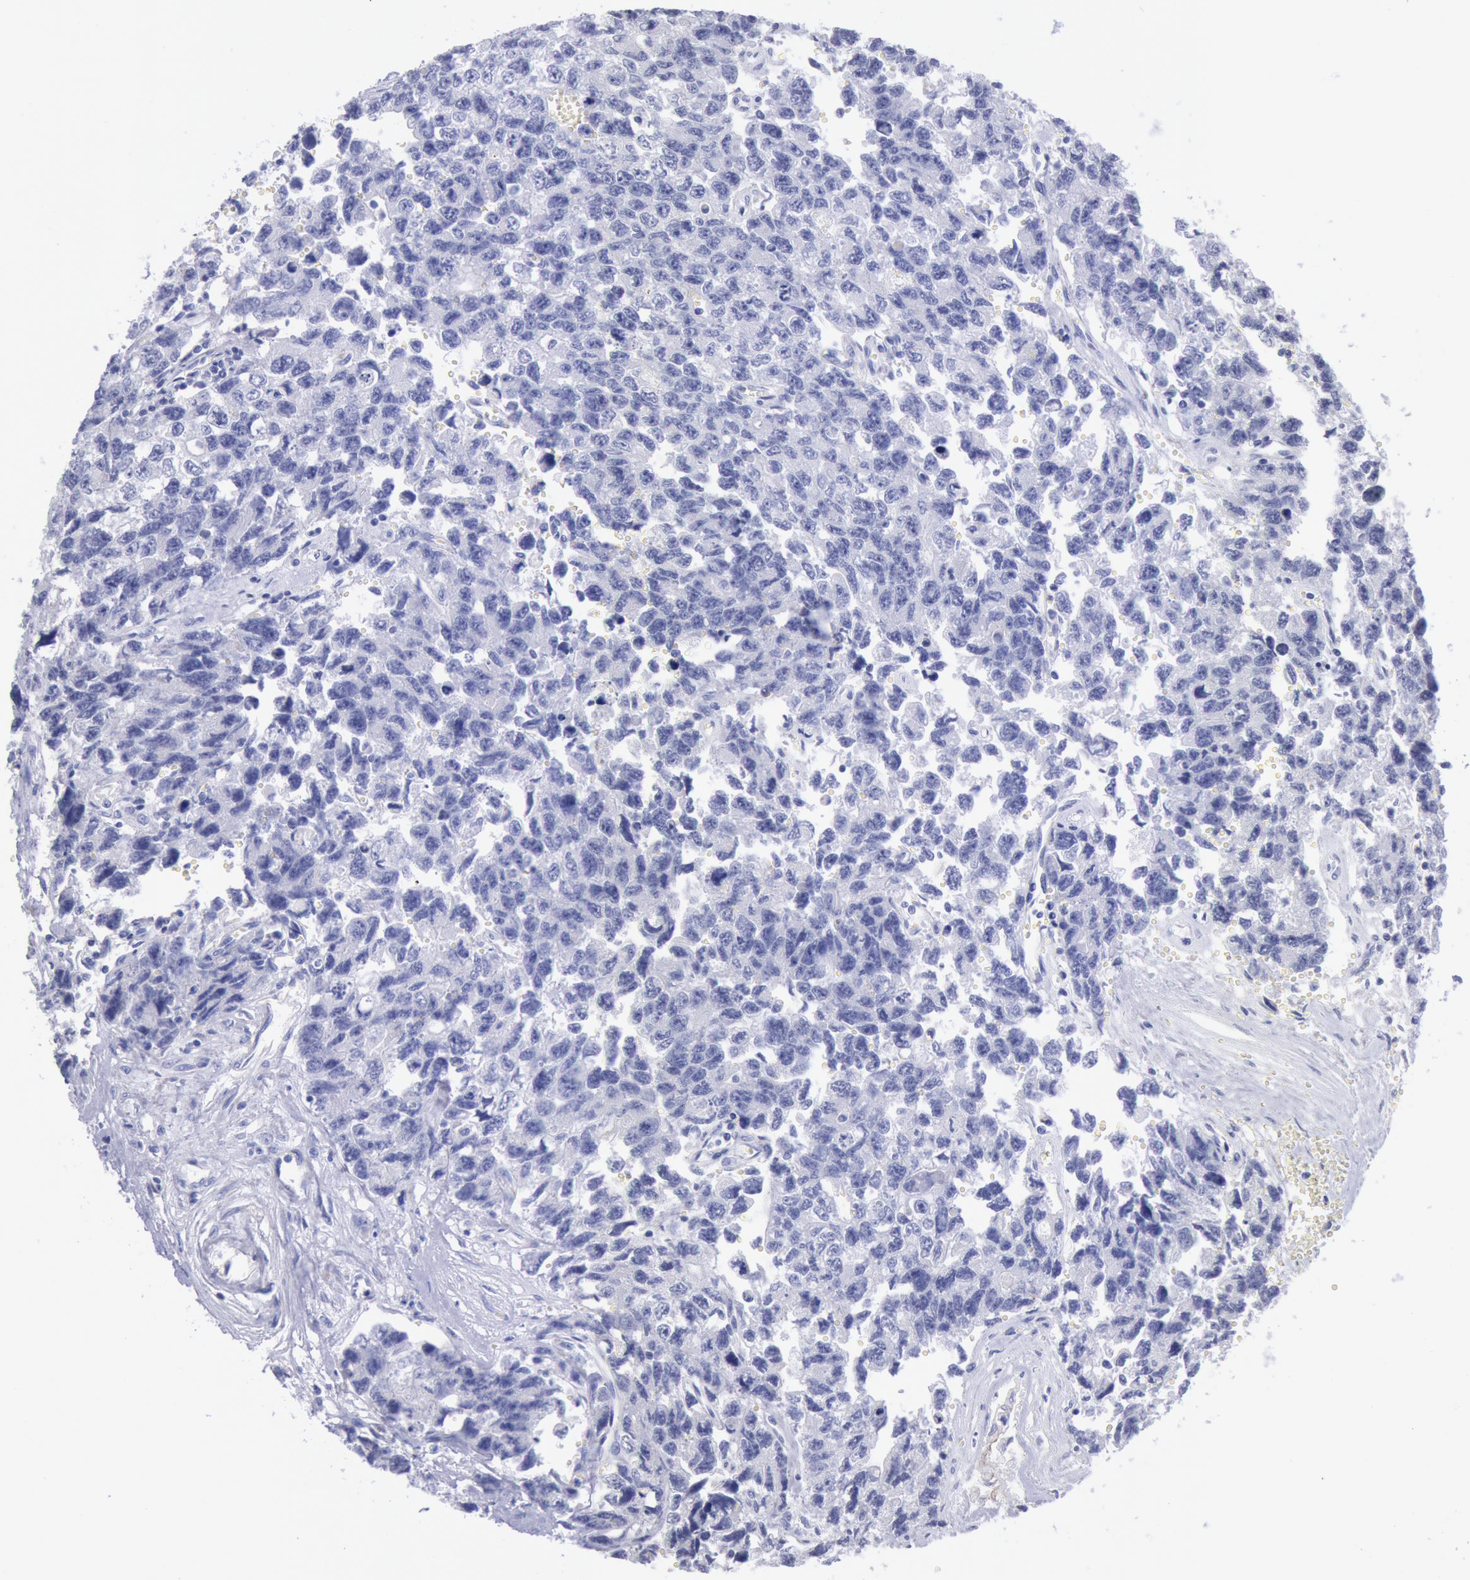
{"staining": {"intensity": "negative", "quantity": "none", "location": "none"}, "tissue": "testis cancer", "cell_type": "Tumor cells", "image_type": "cancer", "snomed": [{"axis": "morphology", "description": "Carcinoma, Embryonal, NOS"}, {"axis": "topography", "description": "Testis"}], "caption": "DAB immunohistochemical staining of testis cancer (embryonal carcinoma) exhibits no significant staining in tumor cells.", "gene": "GAL3ST1", "patient": {"sex": "male", "age": 31}}